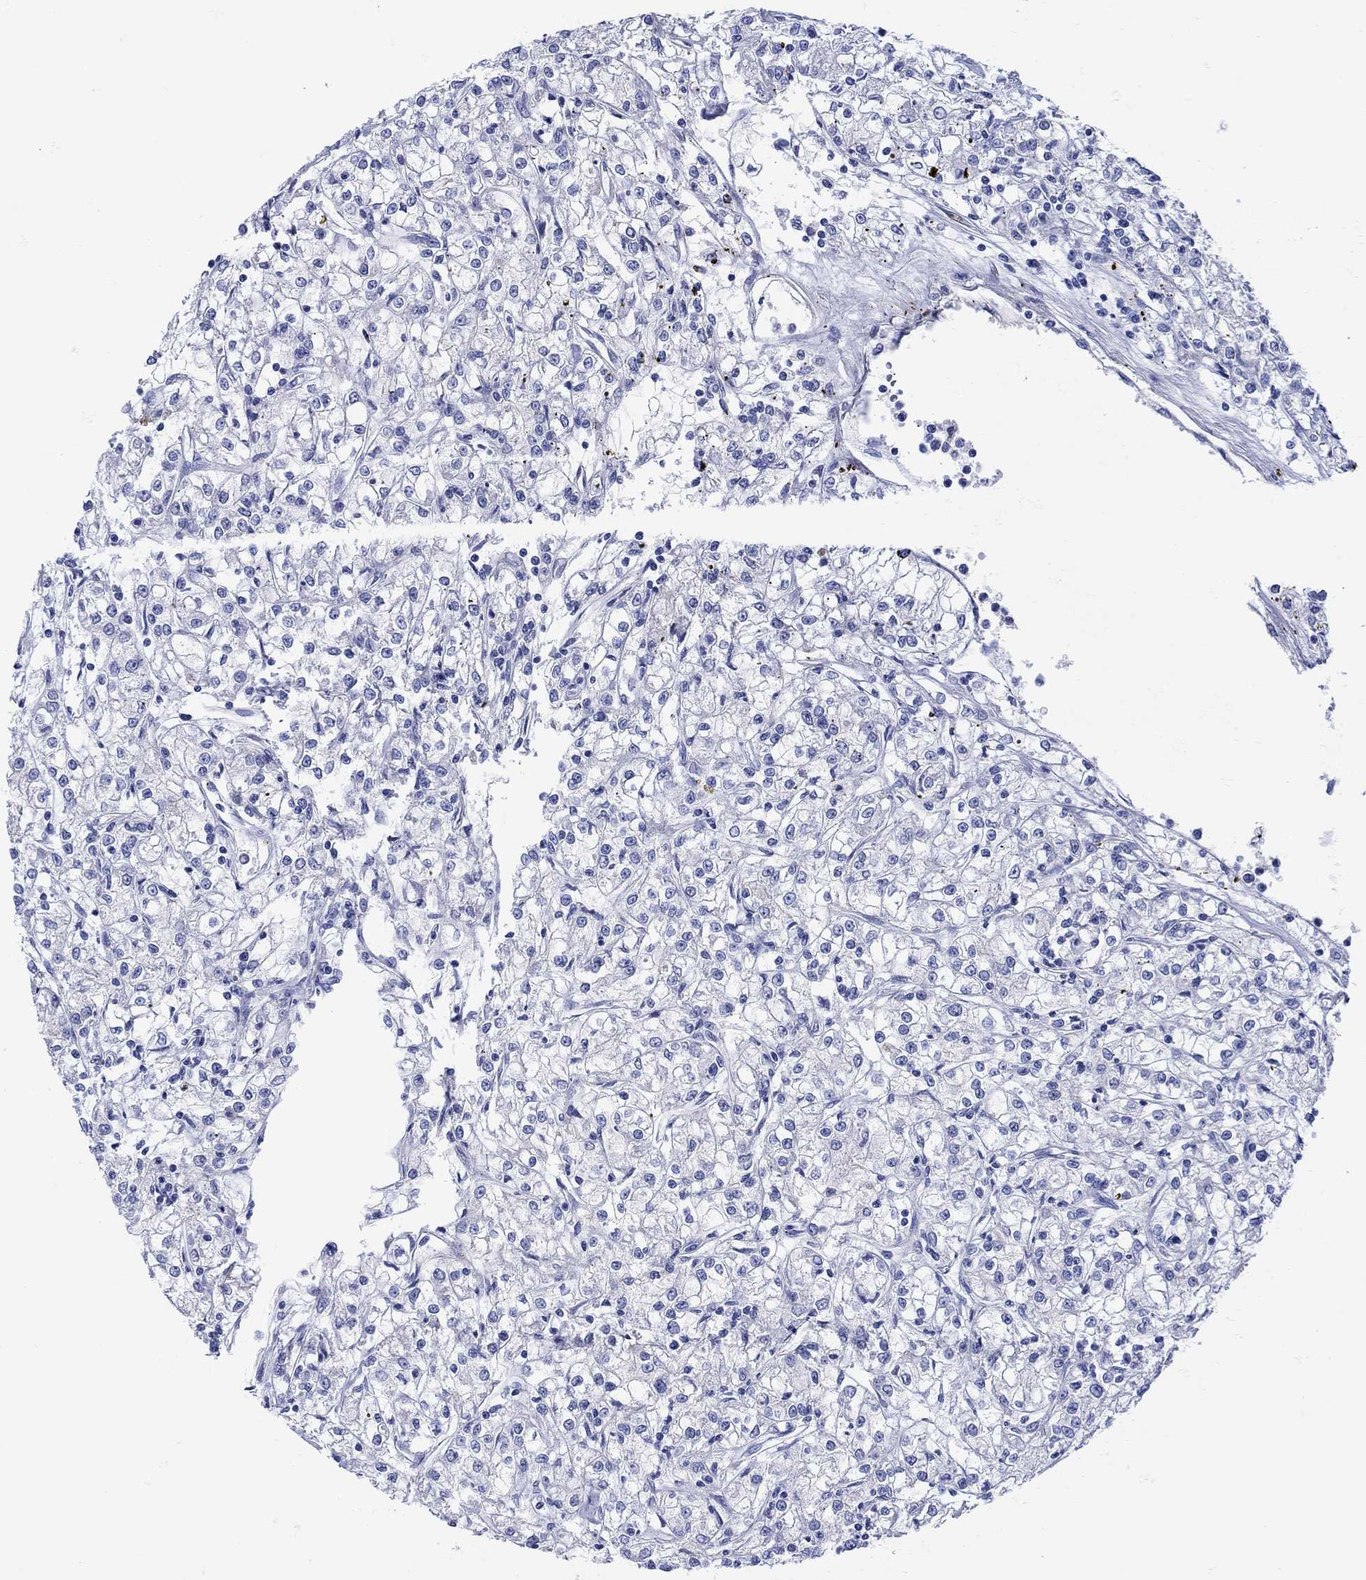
{"staining": {"intensity": "negative", "quantity": "none", "location": "none"}, "tissue": "renal cancer", "cell_type": "Tumor cells", "image_type": "cancer", "snomed": [{"axis": "morphology", "description": "Adenocarcinoma, NOS"}, {"axis": "topography", "description": "Kidney"}], "caption": "This is an IHC image of human renal adenocarcinoma. There is no expression in tumor cells.", "gene": "ANKMY1", "patient": {"sex": "female", "age": 59}}